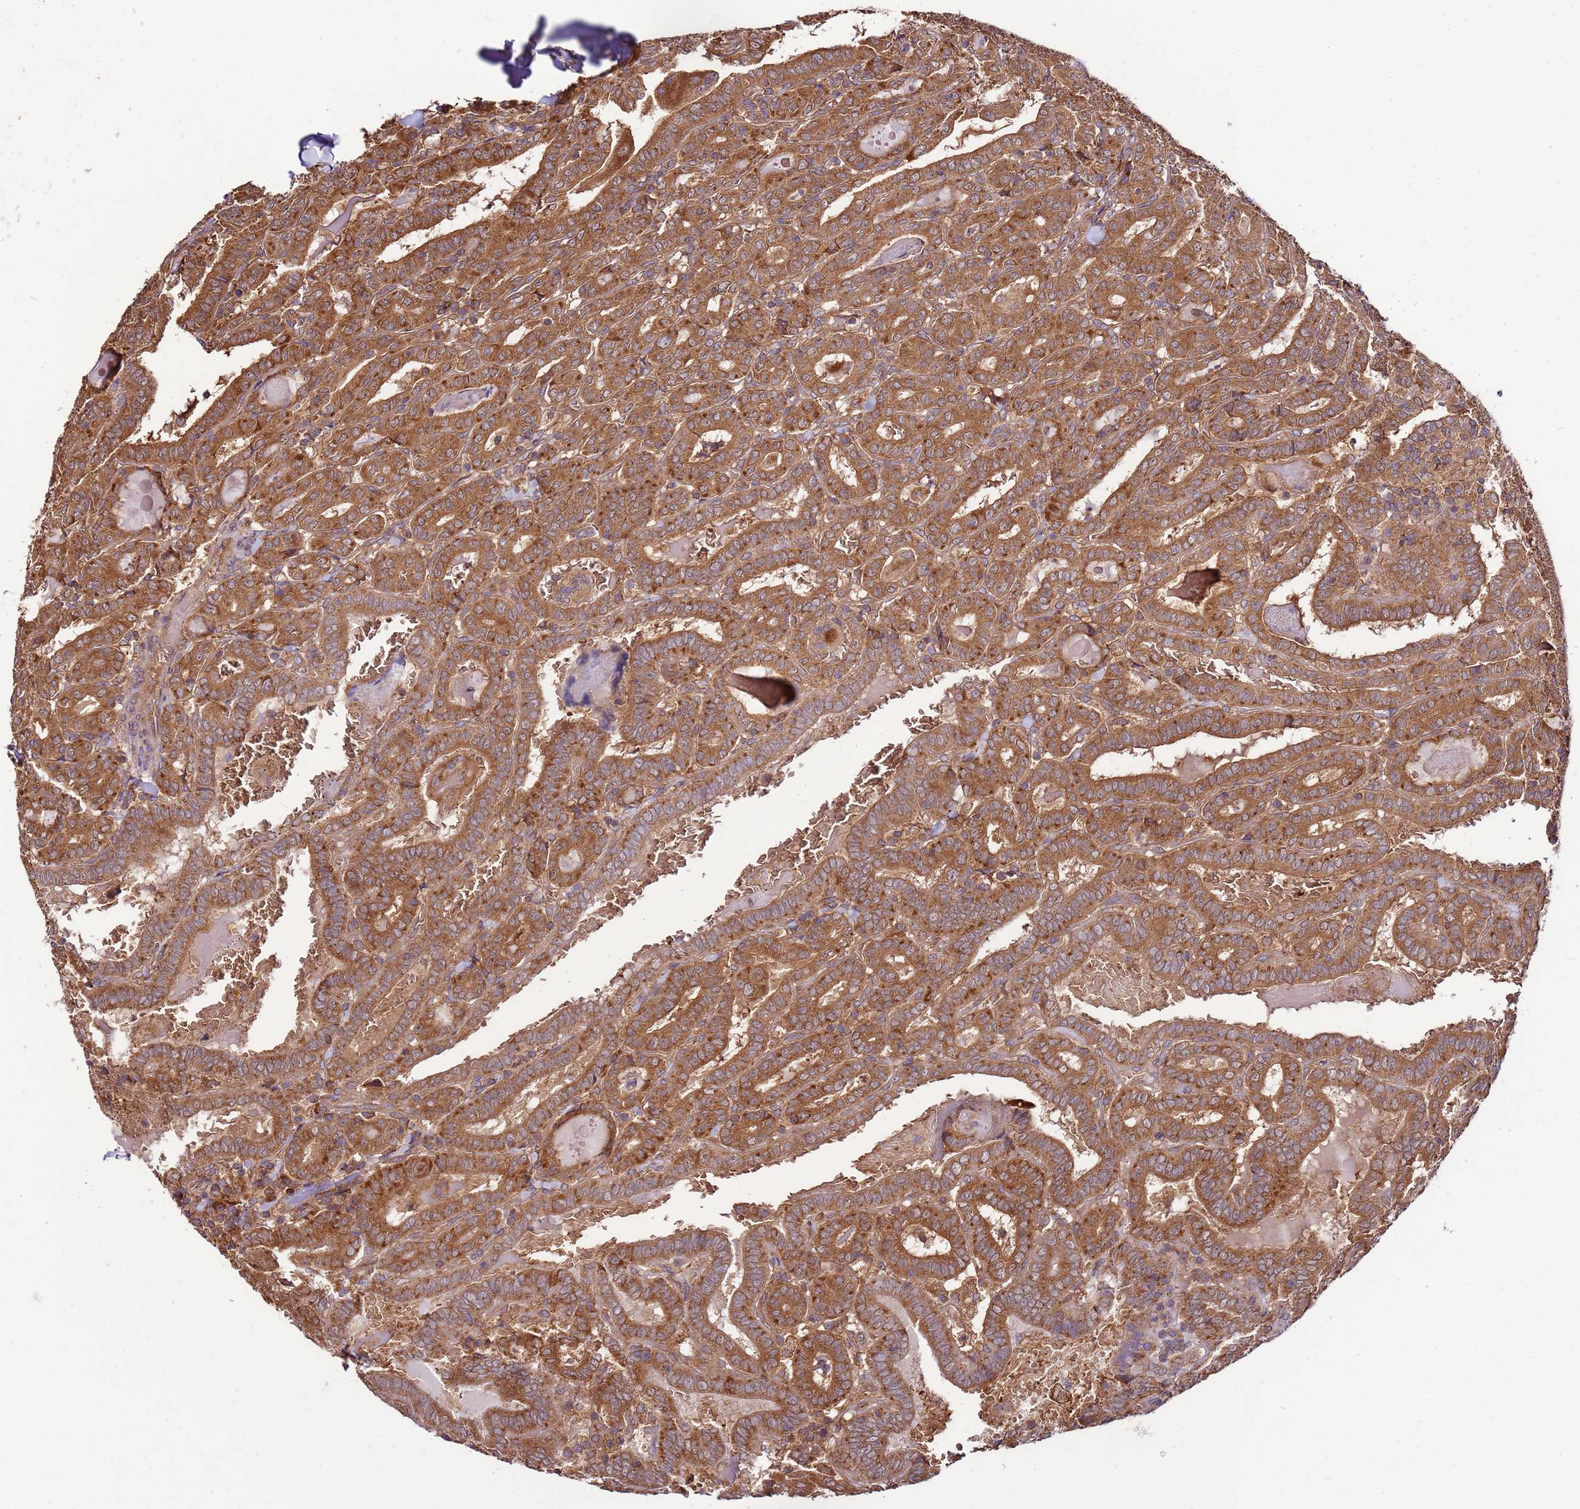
{"staining": {"intensity": "strong", "quantity": ">75%", "location": "cytoplasmic/membranous"}, "tissue": "thyroid cancer", "cell_type": "Tumor cells", "image_type": "cancer", "snomed": [{"axis": "morphology", "description": "Papillary adenocarcinoma, NOS"}, {"axis": "topography", "description": "Thyroid gland"}], "caption": "IHC (DAB) staining of human thyroid papillary adenocarcinoma demonstrates strong cytoplasmic/membranous protein expression in approximately >75% of tumor cells.", "gene": "SLC44A5", "patient": {"sex": "female", "age": 72}}